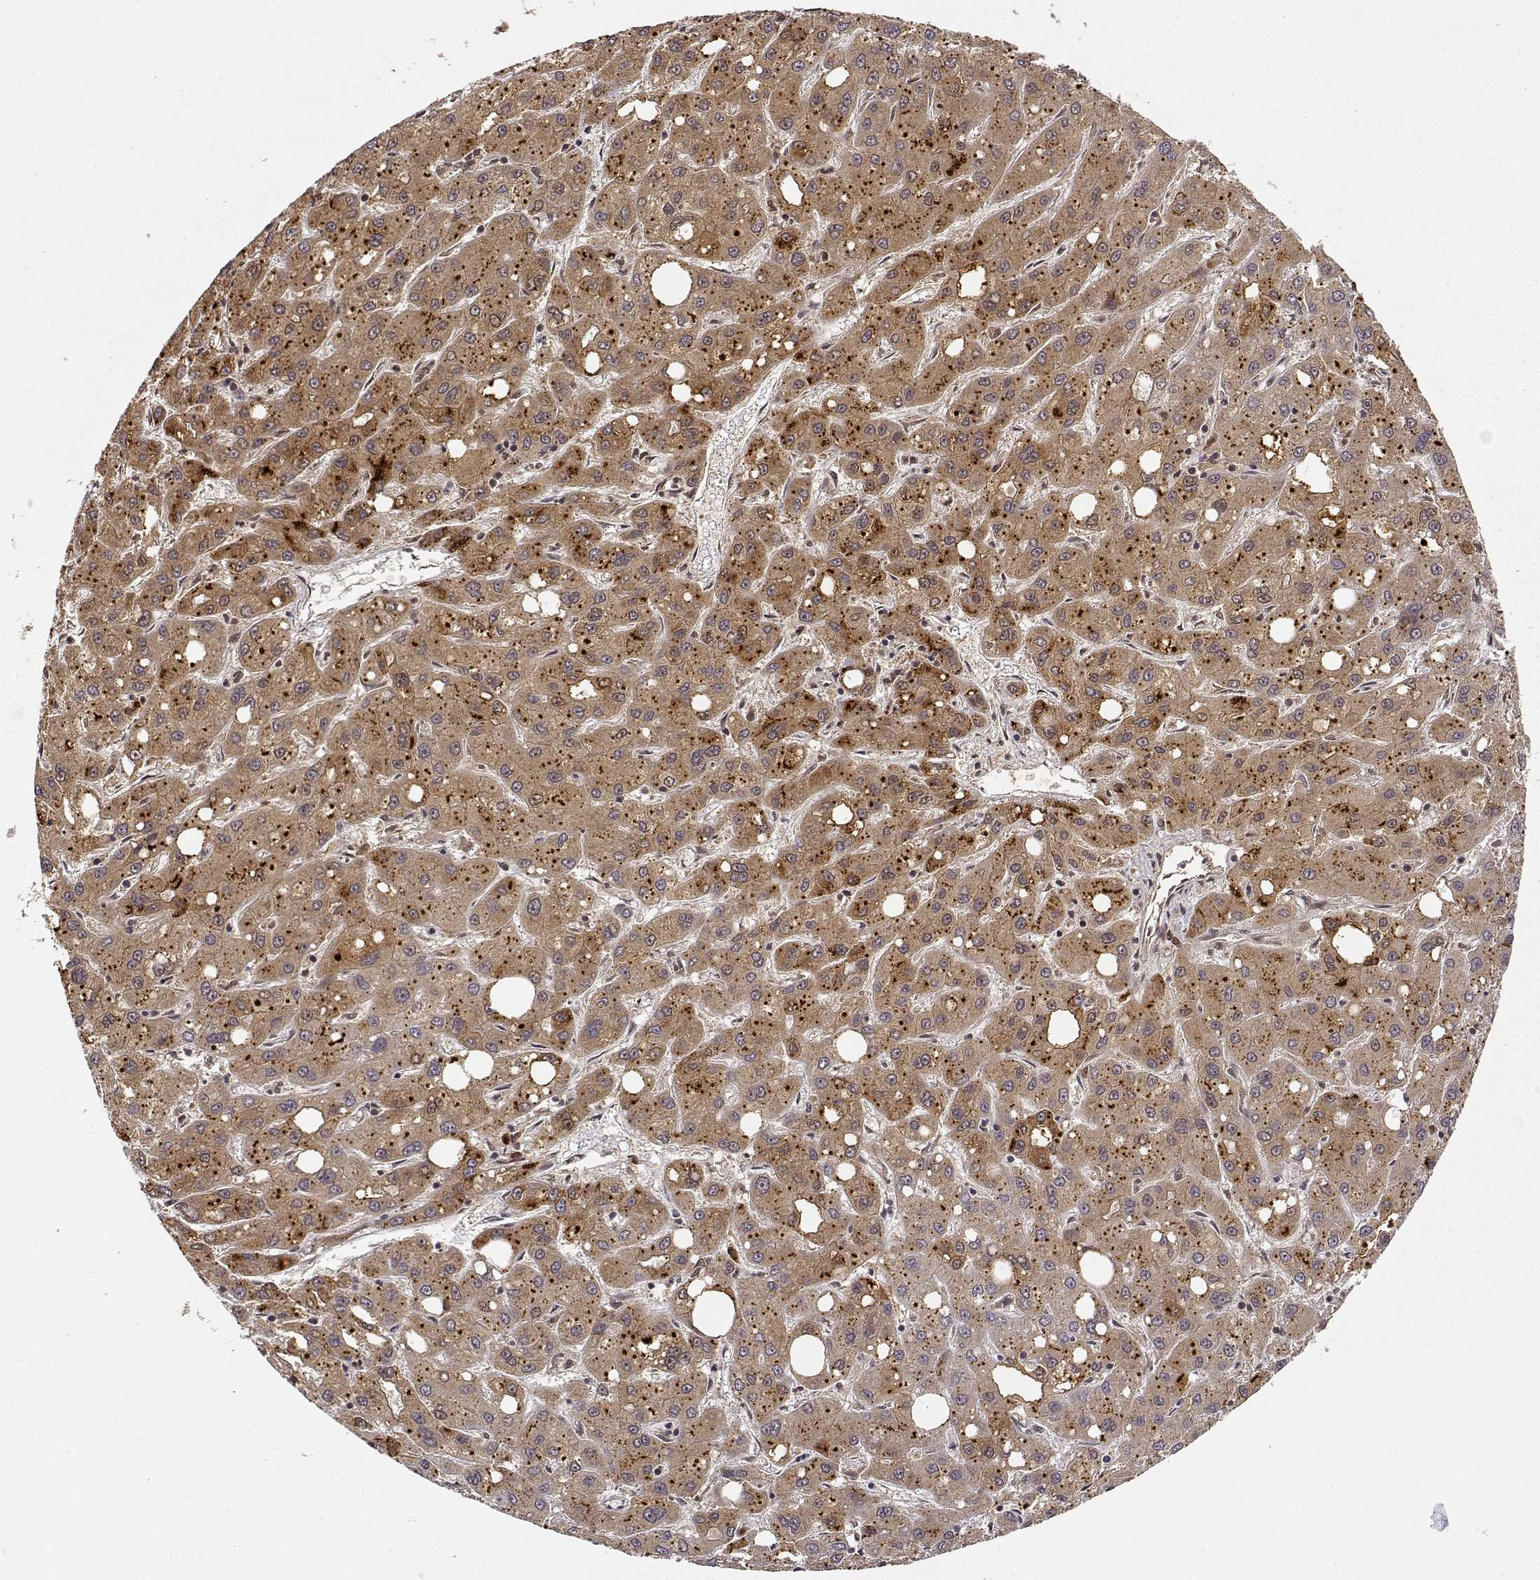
{"staining": {"intensity": "weak", "quantity": ">75%", "location": "cytoplasmic/membranous"}, "tissue": "liver cancer", "cell_type": "Tumor cells", "image_type": "cancer", "snomed": [{"axis": "morphology", "description": "Carcinoma, Hepatocellular, NOS"}, {"axis": "topography", "description": "Liver"}], "caption": "Brown immunohistochemical staining in liver cancer displays weak cytoplasmic/membranous positivity in about >75% of tumor cells. (Brightfield microscopy of DAB IHC at high magnification).", "gene": "MAEA", "patient": {"sex": "male", "age": 73}}